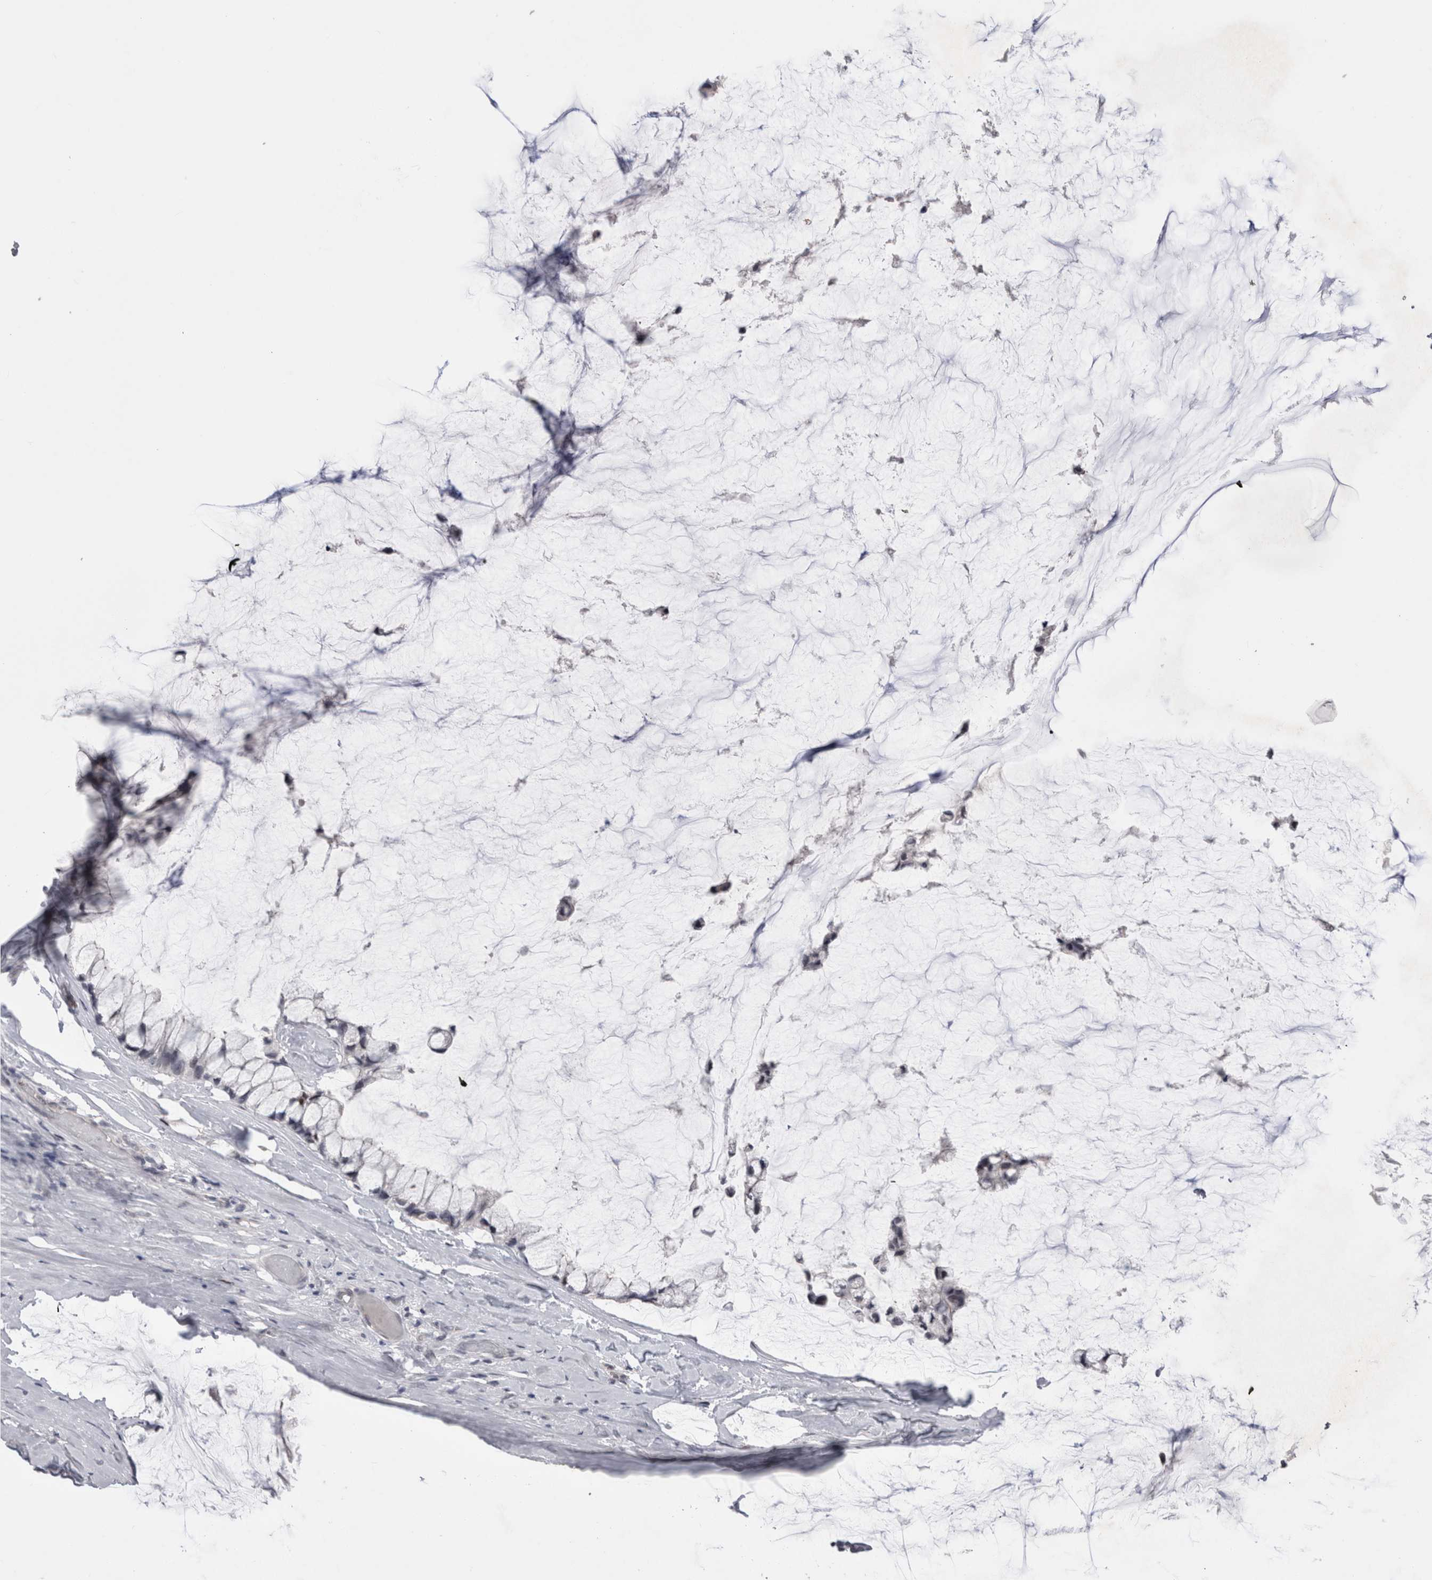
{"staining": {"intensity": "negative", "quantity": "none", "location": "none"}, "tissue": "ovarian cancer", "cell_type": "Tumor cells", "image_type": "cancer", "snomed": [{"axis": "morphology", "description": "Cystadenocarcinoma, mucinous, NOS"}, {"axis": "topography", "description": "Ovary"}], "caption": "The photomicrograph demonstrates no staining of tumor cells in ovarian mucinous cystadenocarcinoma.", "gene": "KIF18B", "patient": {"sex": "female", "age": 39}}